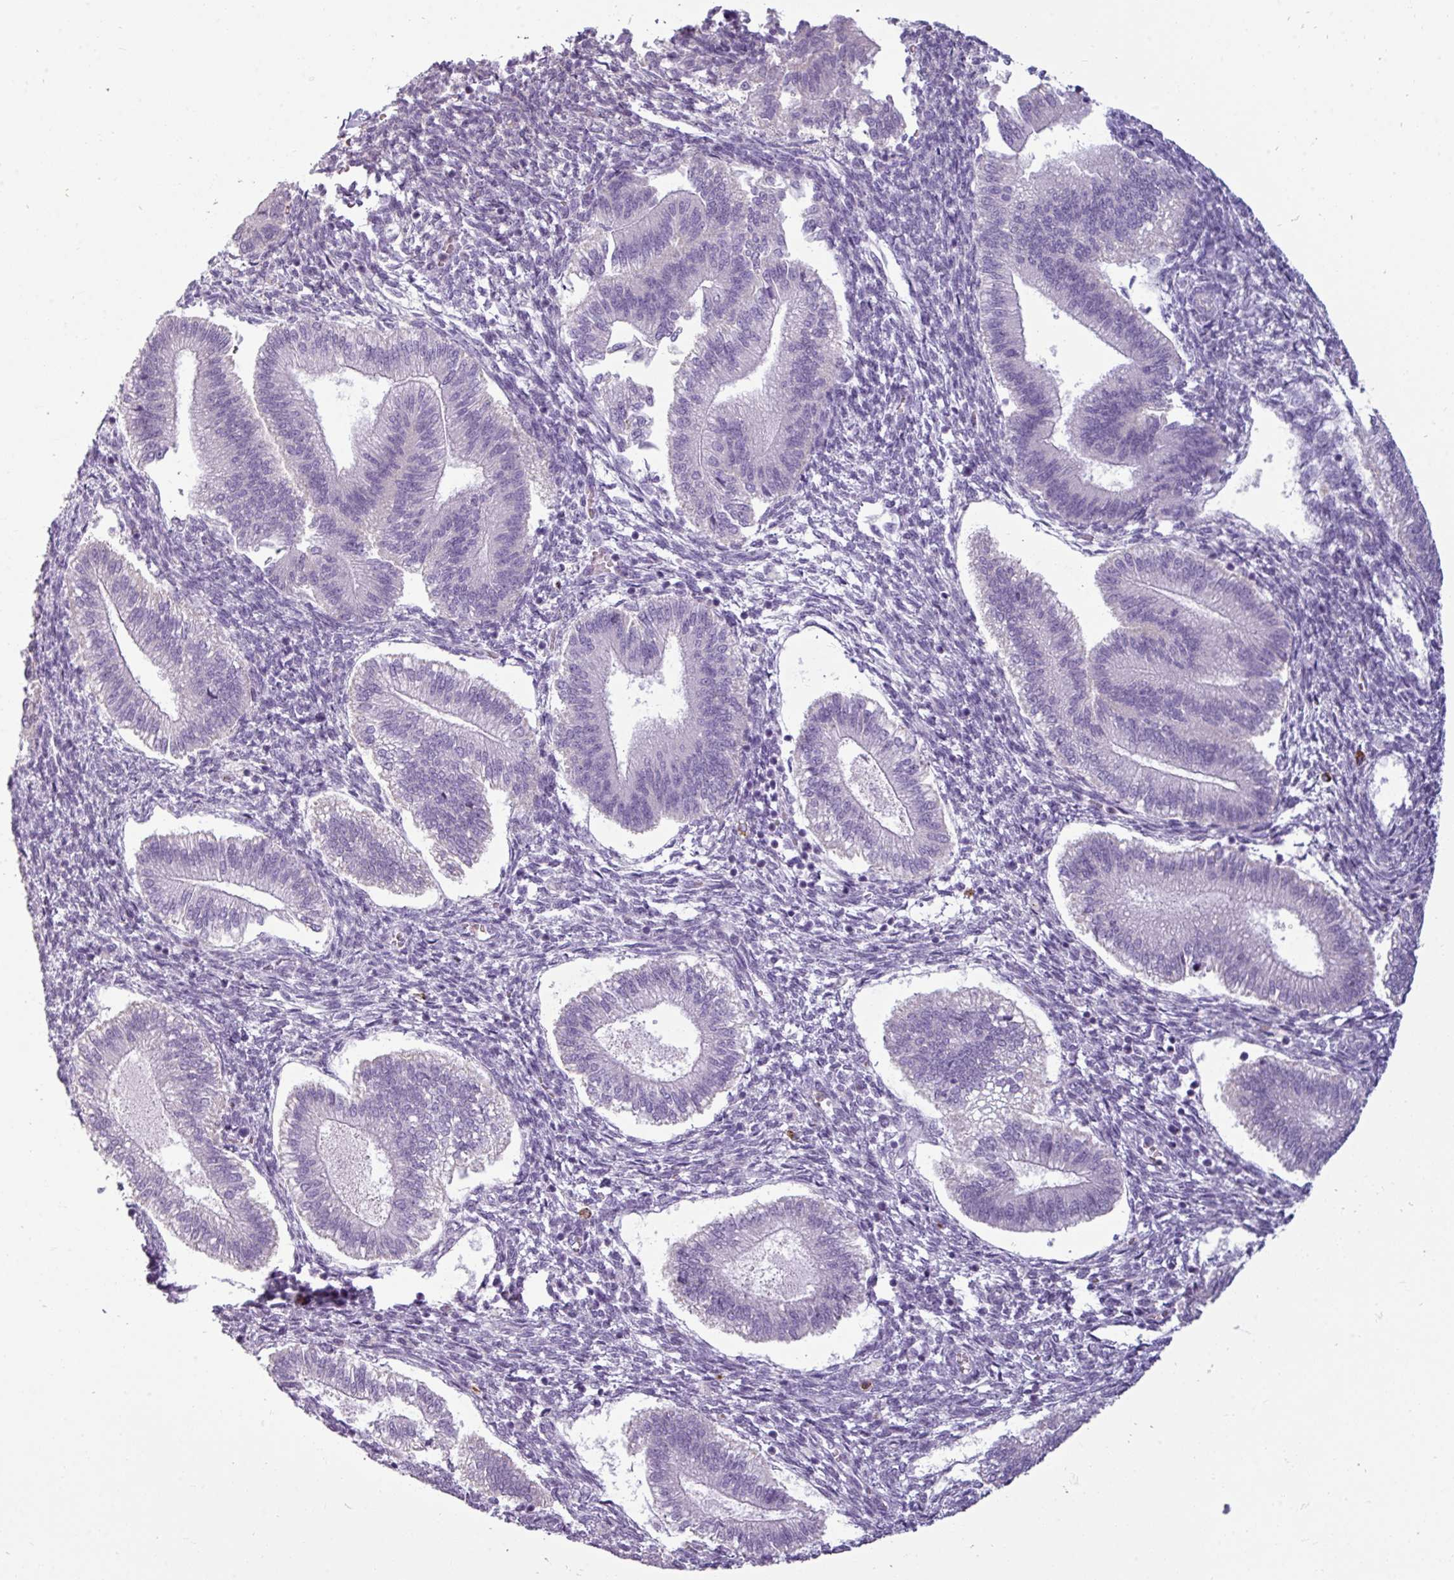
{"staining": {"intensity": "negative", "quantity": "none", "location": "none"}, "tissue": "endometrium", "cell_type": "Cells in endometrial stroma", "image_type": "normal", "snomed": [{"axis": "morphology", "description": "Normal tissue, NOS"}, {"axis": "topography", "description": "Endometrium"}], "caption": "Normal endometrium was stained to show a protein in brown. There is no significant staining in cells in endometrial stroma. (Stains: DAB (3,3'-diaminobenzidine) IHC with hematoxylin counter stain, Microscopy: brightfield microscopy at high magnification).", "gene": "TRIM39", "patient": {"sex": "female", "age": 25}}